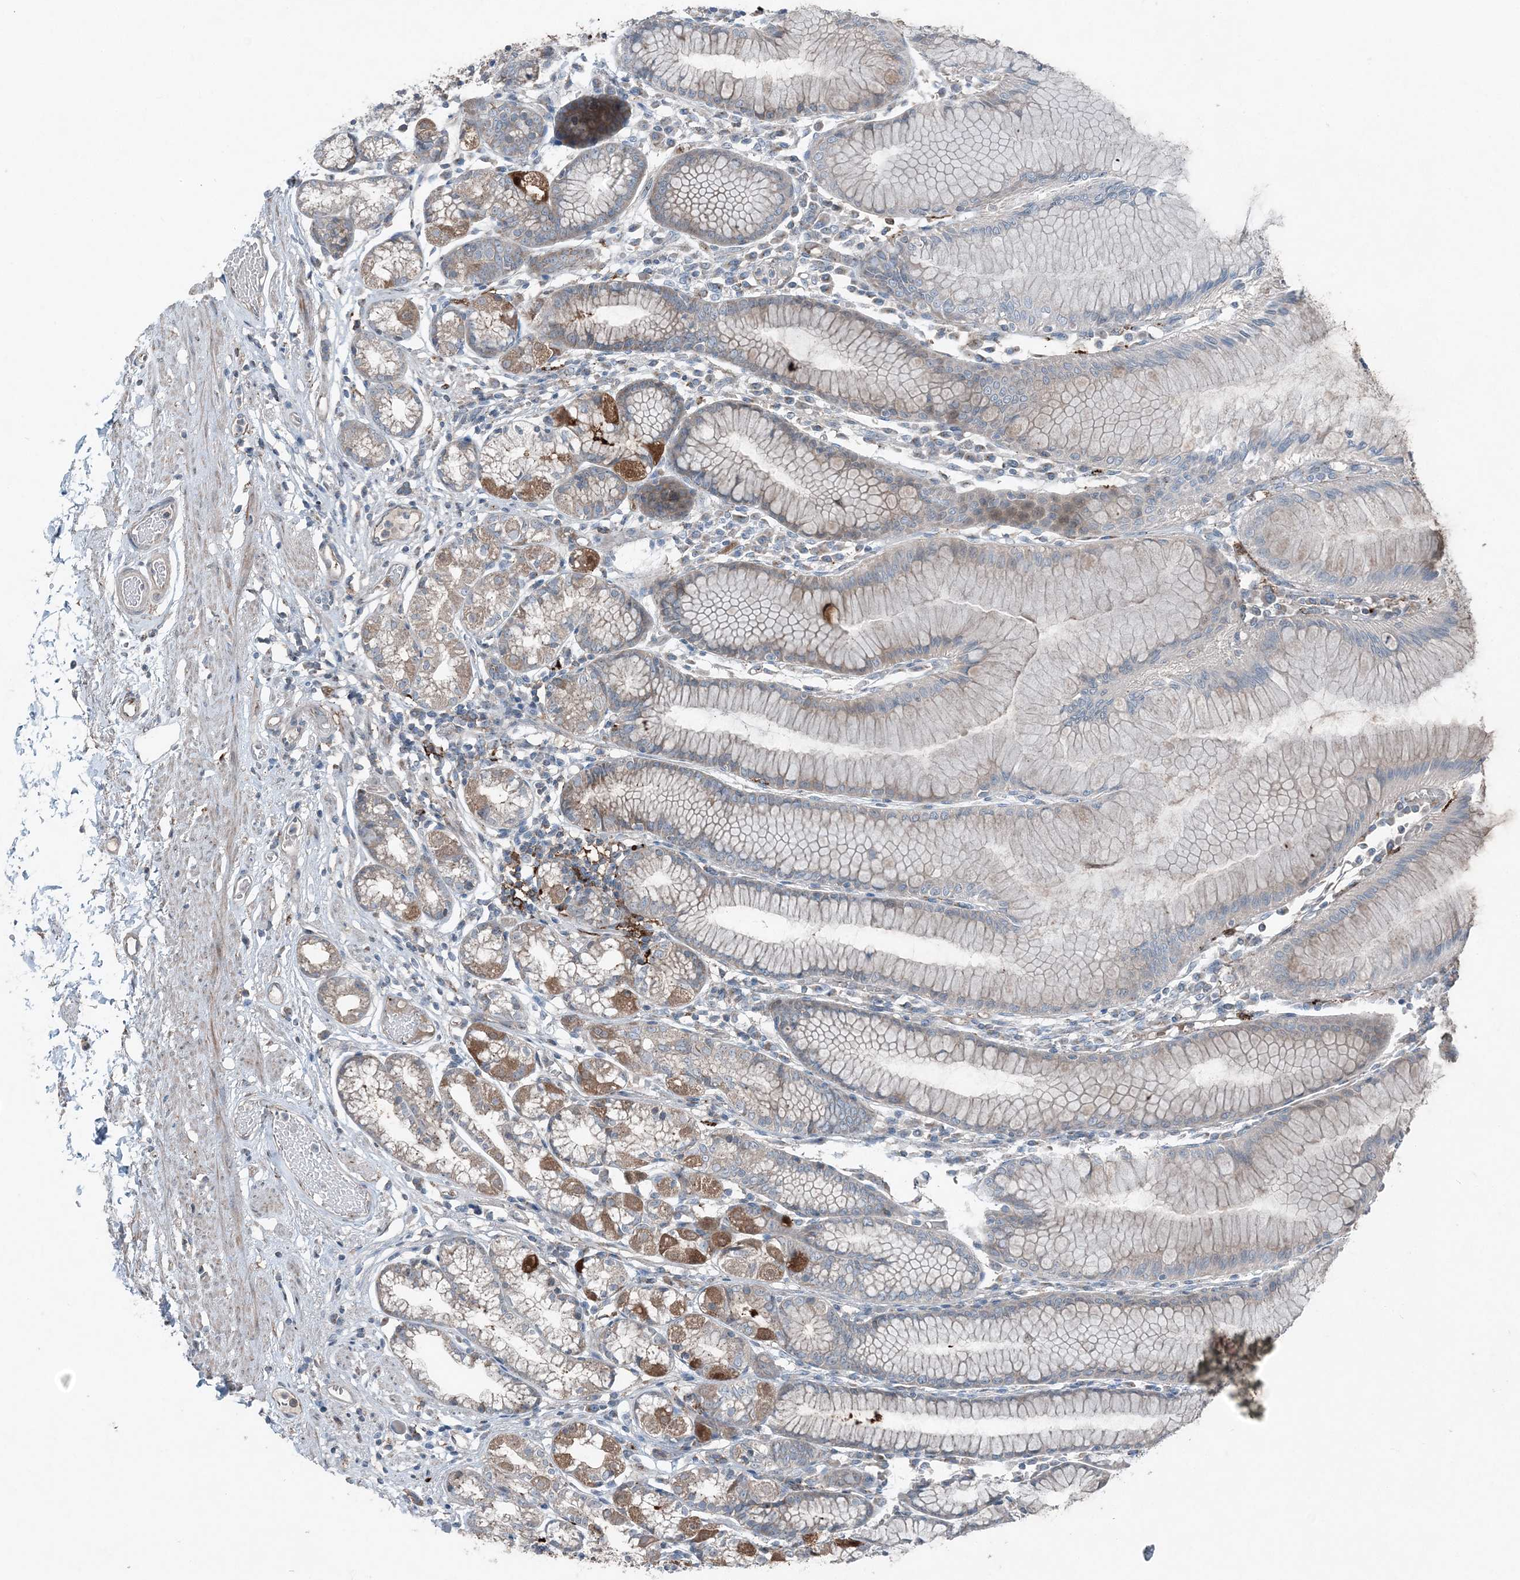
{"staining": {"intensity": "strong", "quantity": "<25%", "location": "cytoplasmic/membranous"}, "tissue": "stomach", "cell_type": "Glandular cells", "image_type": "normal", "snomed": [{"axis": "morphology", "description": "Normal tissue, NOS"}, {"axis": "topography", "description": "Stomach"}], "caption": "Immunohistochemistry (DAB (3,3'-diaminobenzidine)) staining of normal stomach reveals strong cytoplasmic/membranous protein staining in about <25% of glandular cells.", "gene": "KY", "patient": {"sex": "female", "age": 57}}